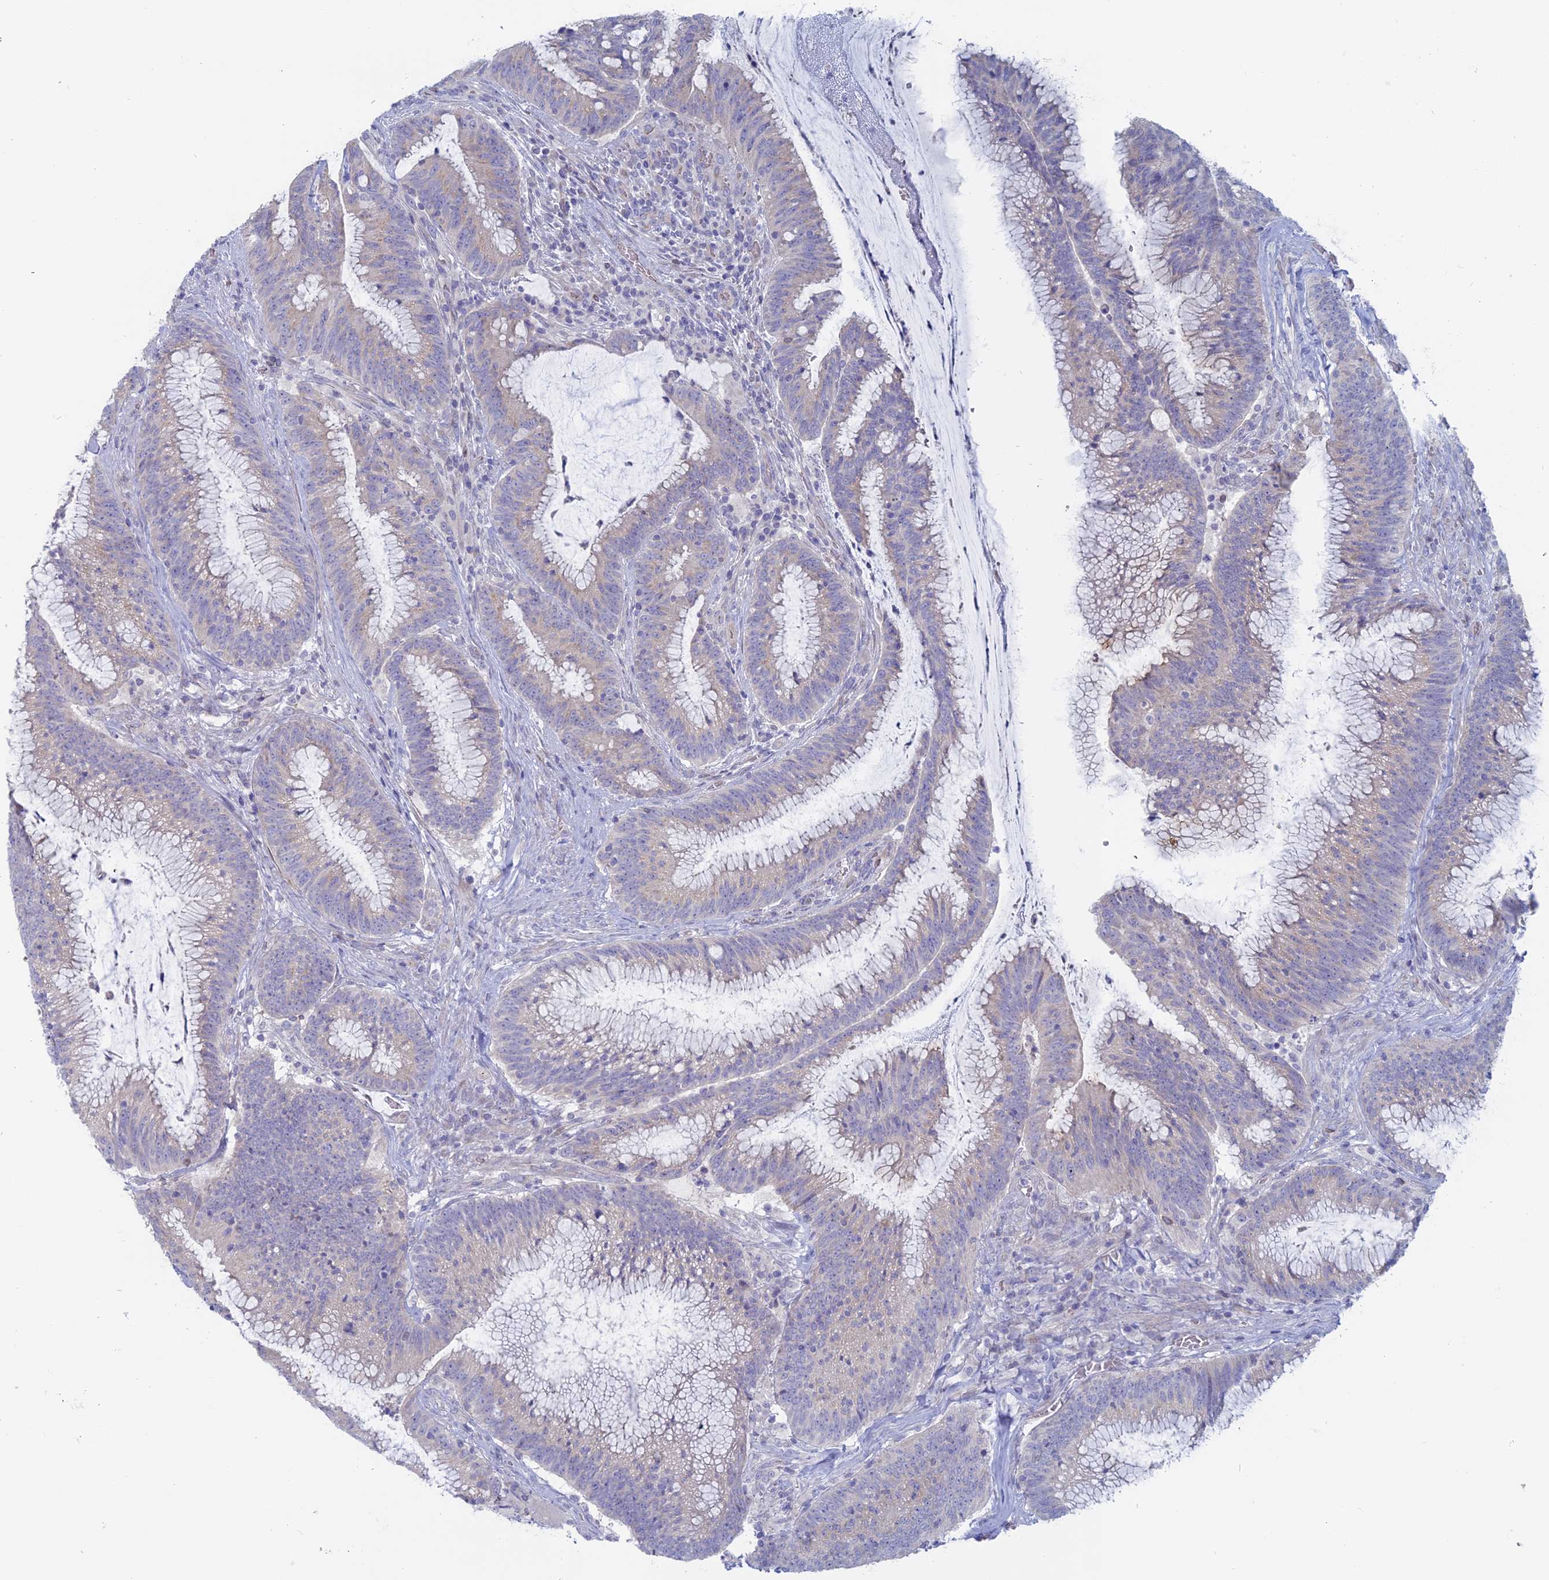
{"staining": {"intensity": "negative", "quantity": "none", "location": "none"}, "tissue": "colorectal cancer", "cell_type": "Tumor cells", "image_type": "cancer", "snomed": [{"axis": "morphology", "description": "Adenocarcinoma, NOS"}, {"axis": "topography", "description": "Rectum"}], "caption": "Immunohistochemistry (IHC) of colorectal adenocarcinoma displays no expression in tumor cells.", "gene": "TBC1D30", "patient": {"sex": "female", "age": 77}}